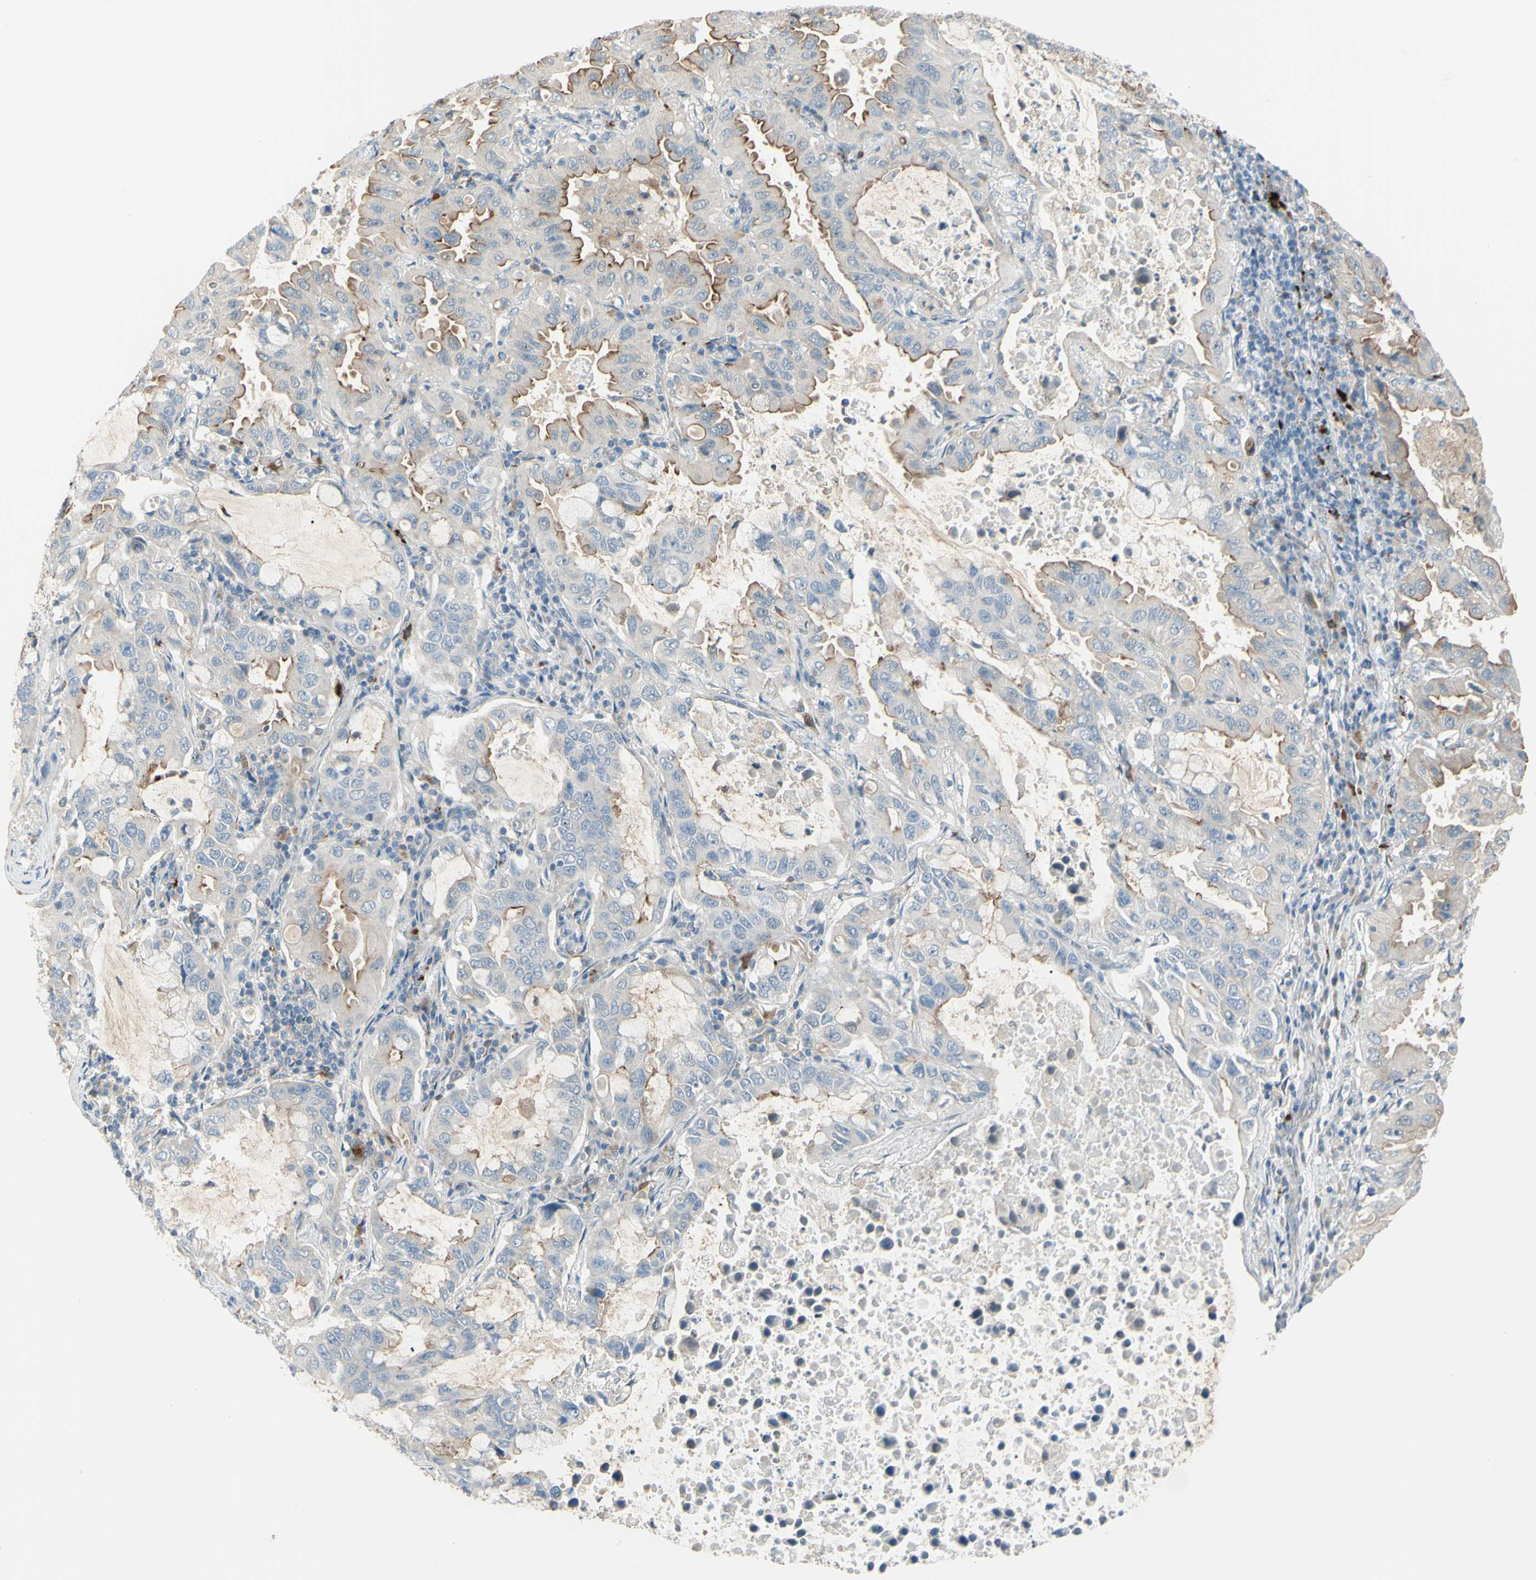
{"staining": {"intensity": "weak", "quantity": "25%-75%", "location": "cytoplasmic/membranous"}, "tissue": "lung cancer", "cell_type": "Tumor cells", "image_type": "cancer", "snomed": [{"axis": "morphology", "description": "Adenocarcinoma, NOS"}, {"axis": "topography", "description": "Lung"}], "caption": "Immunohistochemistry (DAB (3,3'-diaminobenzidine)) staining of adenocarcinoma (lung) shows weak cytoplasmic/membranous protein staining in about 25%-75% of tumor cells.", "gene": "LMTK2", "patient": {"sex": "male", "age": 64}}